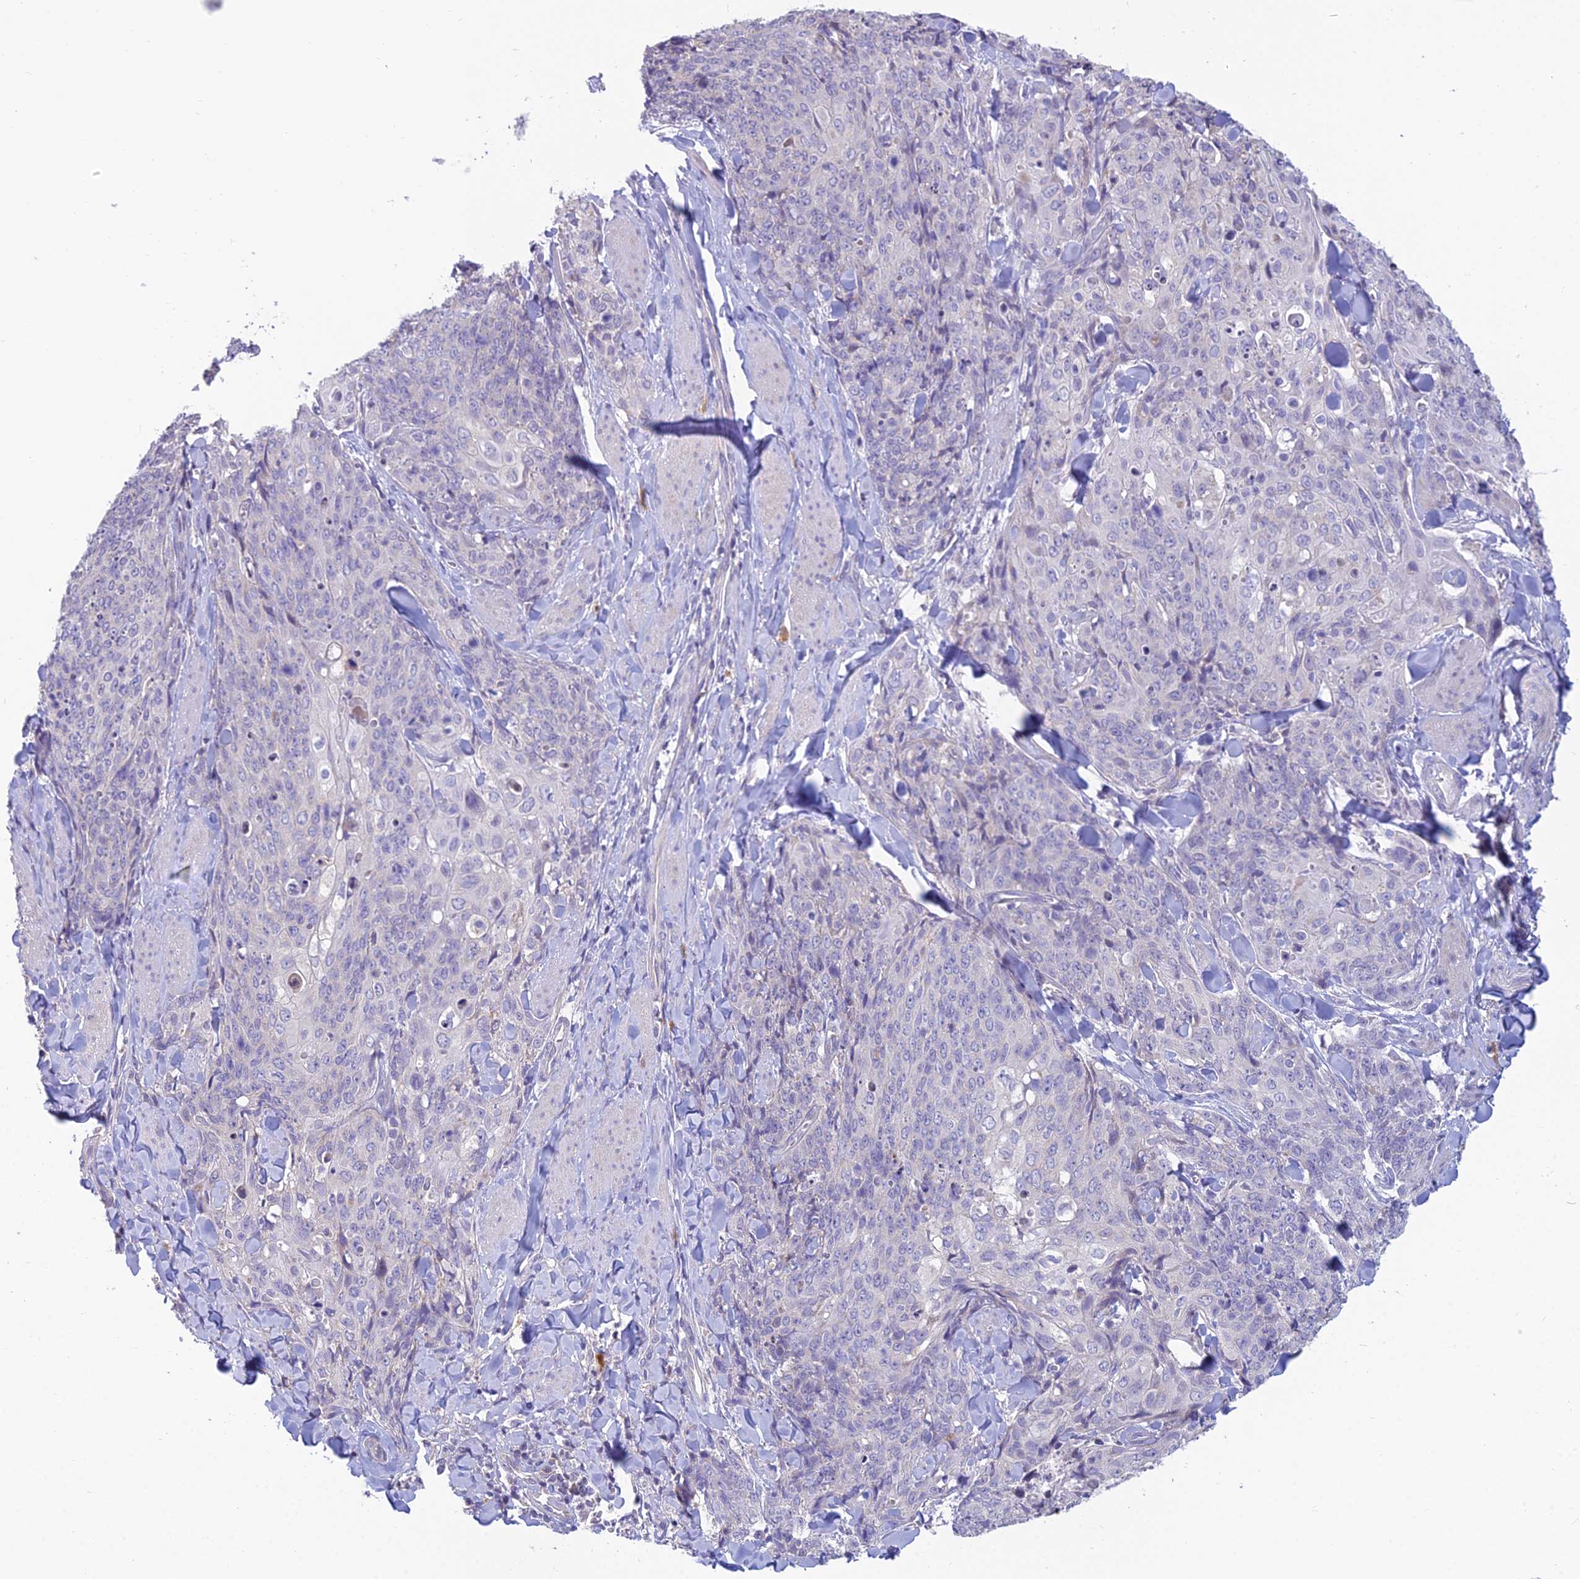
{"staining": {"intensity": "negative", "quantity": "none", "location": "none"}, "tissue": "skin cancer", "cell_type": "Tumor cells", "image_type": "cancer", "snomed": [{"axis": "morphology", "description": "Squamous cell carcinoma, NOS"}, {"axis": "topography", "description": "Skin"}, {"axis": "topography", "description": "Vulva"}], "caption": "DAB (3,3'-diaminobenzidine) immunohistochemical staining of human squamous cell carcinoma (skin) displays no significant expression in tumor cells.", "gene": "CFAP206", "patient": {"sex": "female", "age": 85}}